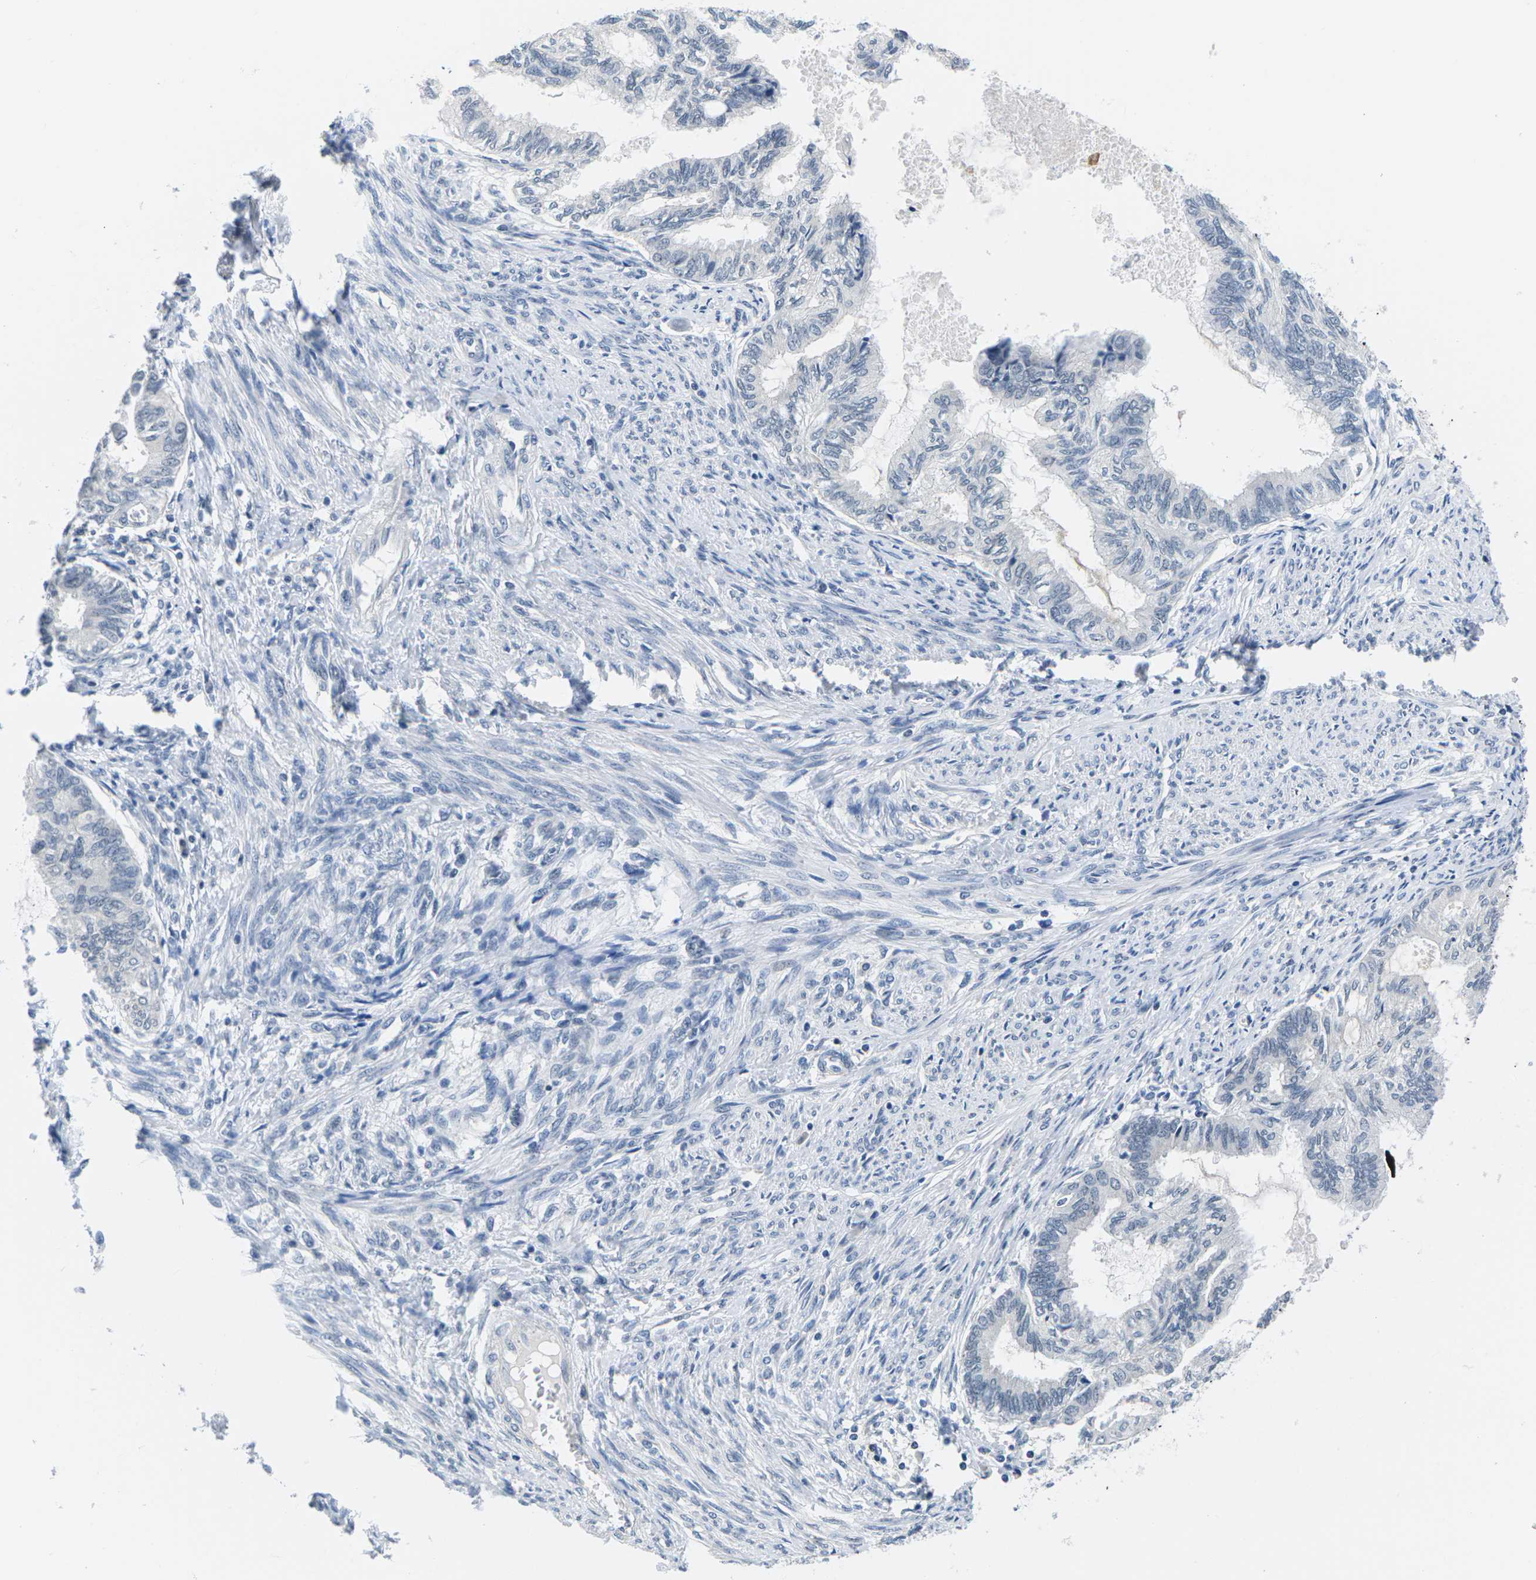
{"staining": {"intensity": "negative", "quantity": "none", "location": "none"}, "tissue": "cervical cancer", "cell_type": "Tumor cells", "image_type": "cancer", "snomed": [{"axis": "morphology", "description": "Normal tissue, NOS"}, {"axis": "morphology", "description": "Adenocarcinoma, NOS"}, {"axis": "topography", "description": "Cervix"}, {"axis": "topography", "description": "Endometrium"}], "caption": "Adenocarcinoma (cervical) stained for a protein using IHC displays no staining tumor cells.", "gene": "NSRP1", "patient": {"sex": "female", "age": 86}}